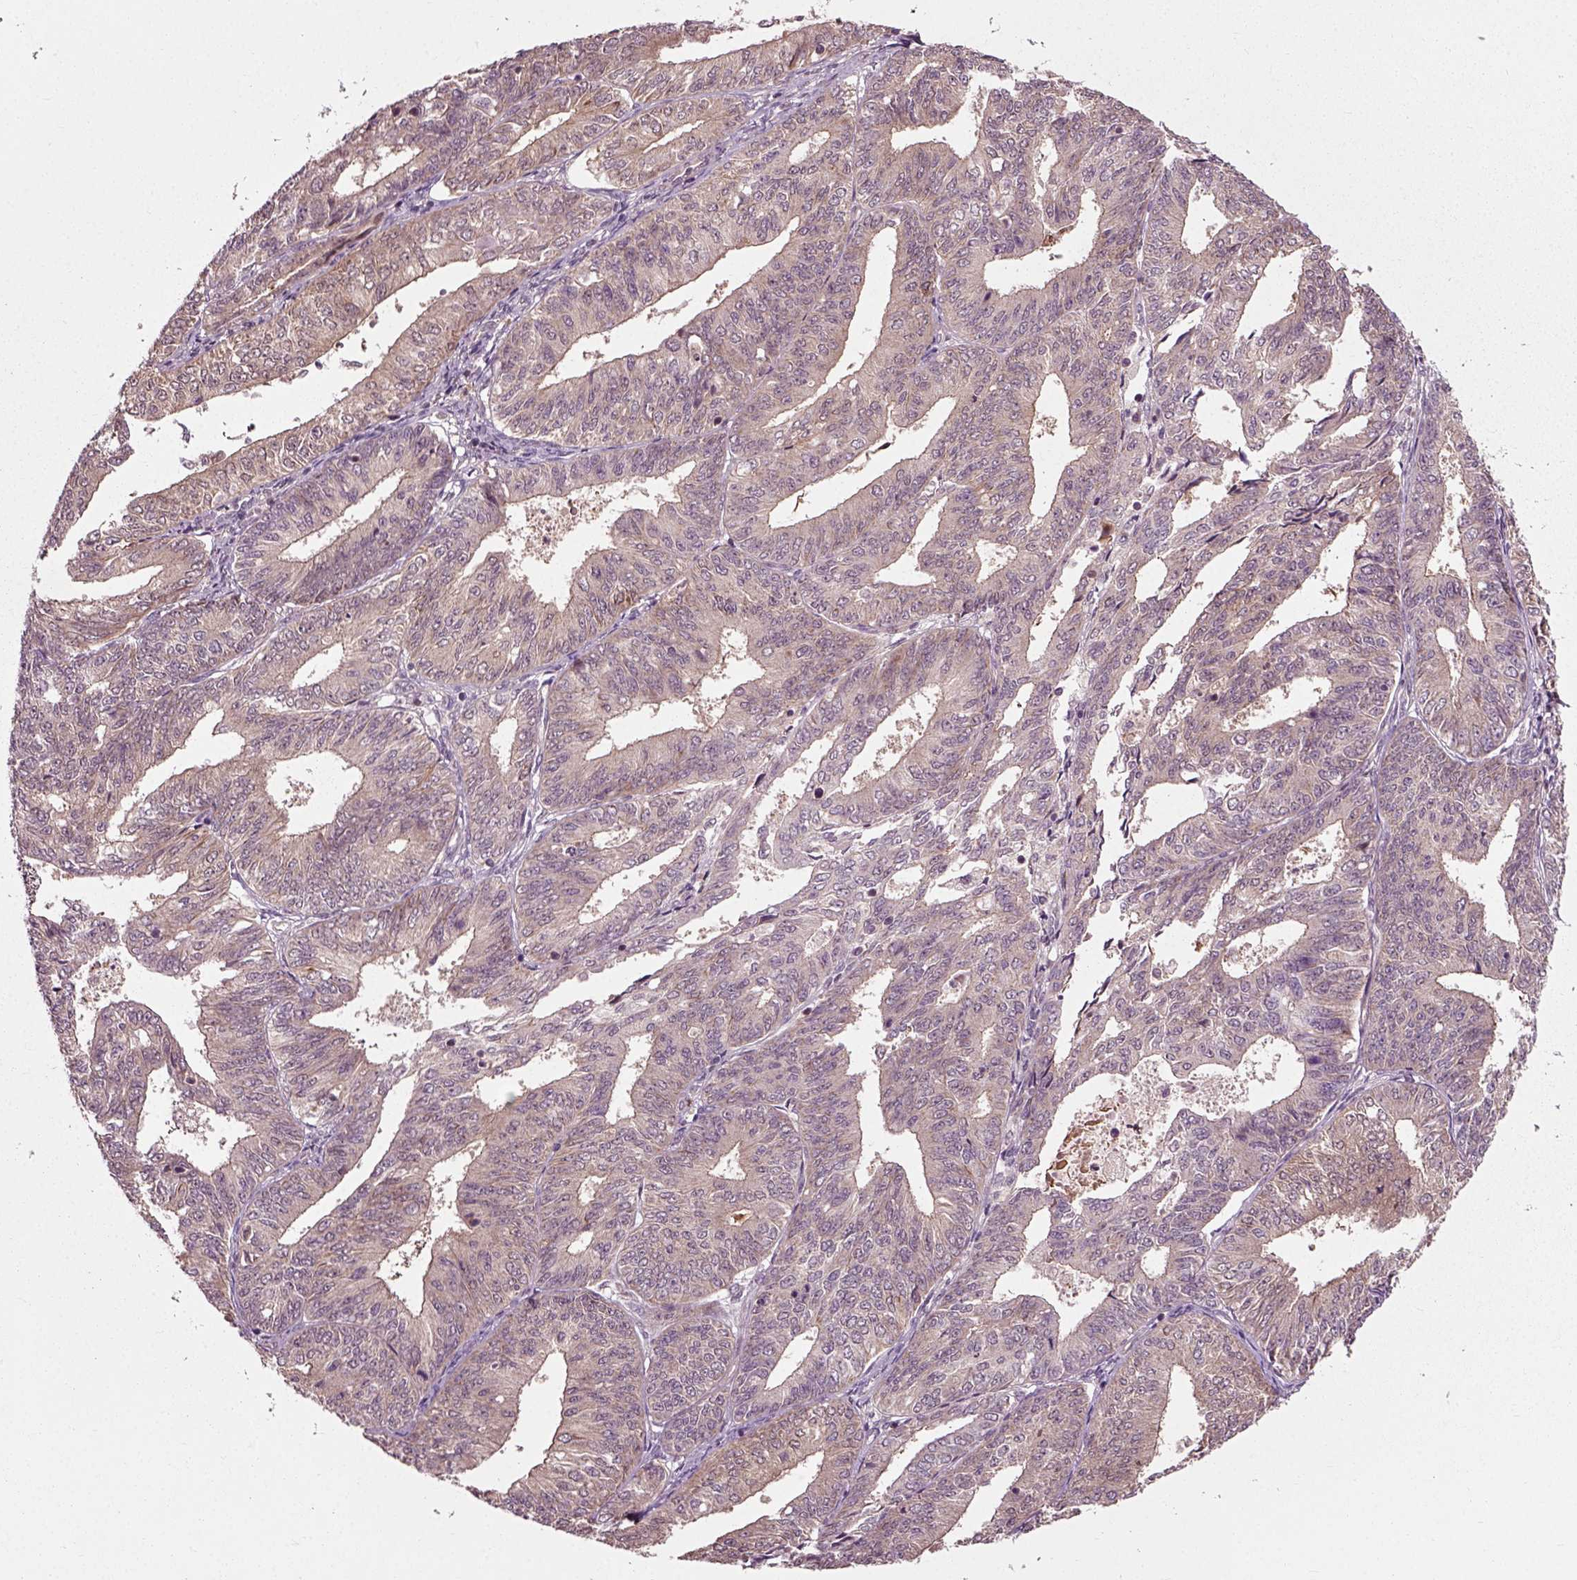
{"staining": {"intensity": "weak", "quantity": "25%-75%", "location": "cytoplasmic/membranous"}, "tissue": "endometrial cancer", "cell_type": "Tumor cells", "image_type": "cancer", "snomed": [{"axis": "morphology", "description": "Adenocarcinoma, NOS"}, {"axis": "topography", "description": "Endometrium"}], "caption": "This micrograph exhibits adenocarcinoma (endometrial) stained with IHC to label a protein in brown. The cytoplasmic/membranous of tumor cells show weak positivity for the protein. Nuclei are counter-stained blue.", "gene": "PLCD3", "patient": {"sex": "female", "age": 58}}